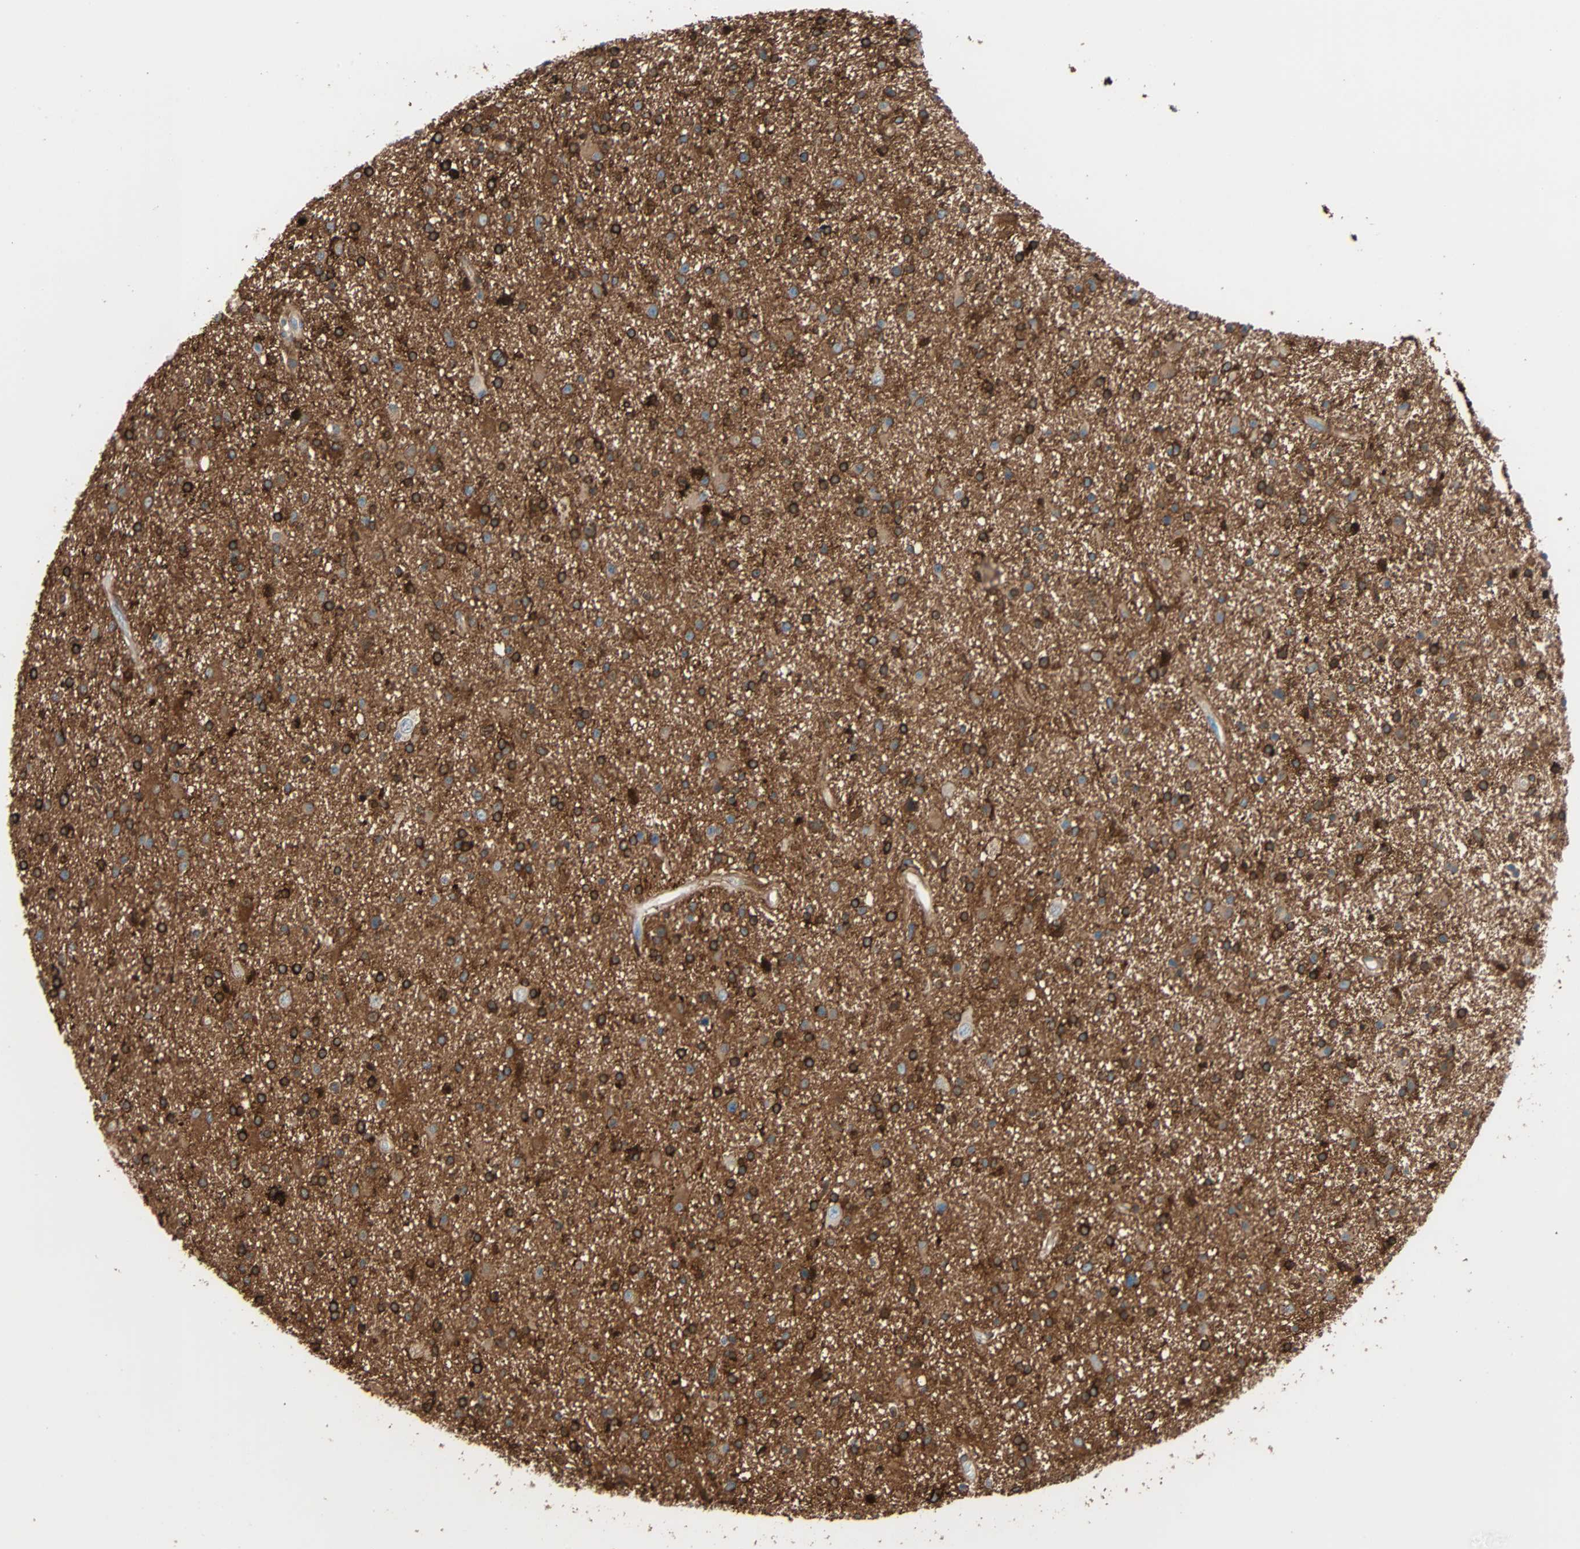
{"staining": {"intensity": "strong", "quantity": ">75%", "location": "cytoplasmic/membranous"}, "tissue": "glioma", "cell_type": "Tumor cells", "image_type": "cancer", "snomed": [{"axis": "morphology", "description": "Glioma, malignant, High grade"}, {"axis": "topography", "description": "Brain"}], "caption": "Human malignant glioma (high-grade) stained with a protein marker displays strong staining in tumor cells.", "gene": "EPB41L2", "patient": {"sex": "male", "age": 33}}